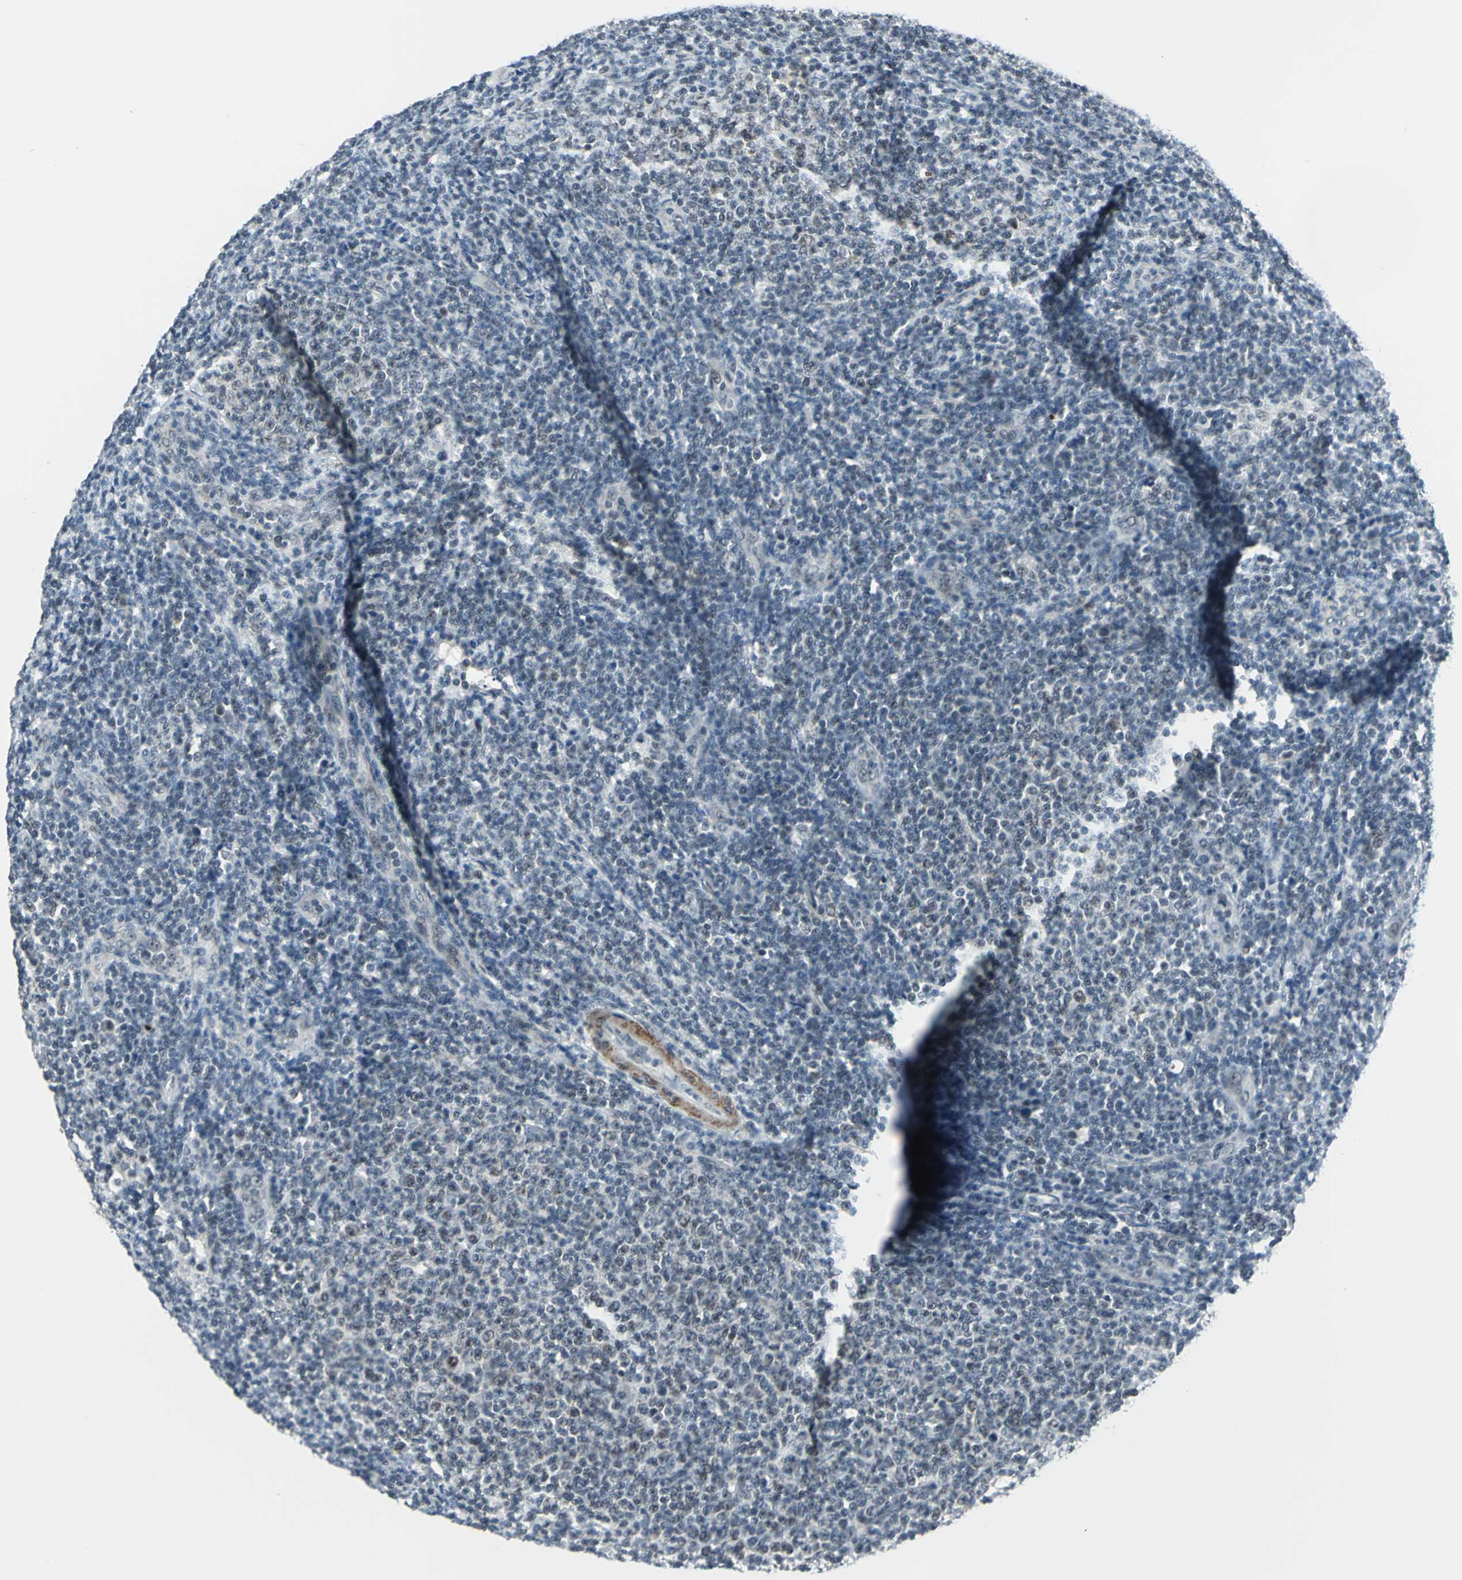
{"staining": {"intensity": "weak", "quantity": "<25%", "location": "cytoplasmic/membranous,nuclear"}, "tissue": "lymphoma", "cell_type": "Tumor cells", "image_type": "cancer", "snomed": [{"axis": "morphology", "description": "Malignant lymphoma, non-Hodgkin's type, Low grade"}, {"axis": "topography", "description": "Lymph node"}], "caption": "Immunohistochemistry (IHC) photomicrograph of malignant lymphoma, non-Hodgkin's type (low-grade) stained for a protein (brown), which exhibits no expression in tumor cells.", "gene": "MTA1", "patient": {"sex": "male", "age": 66}}